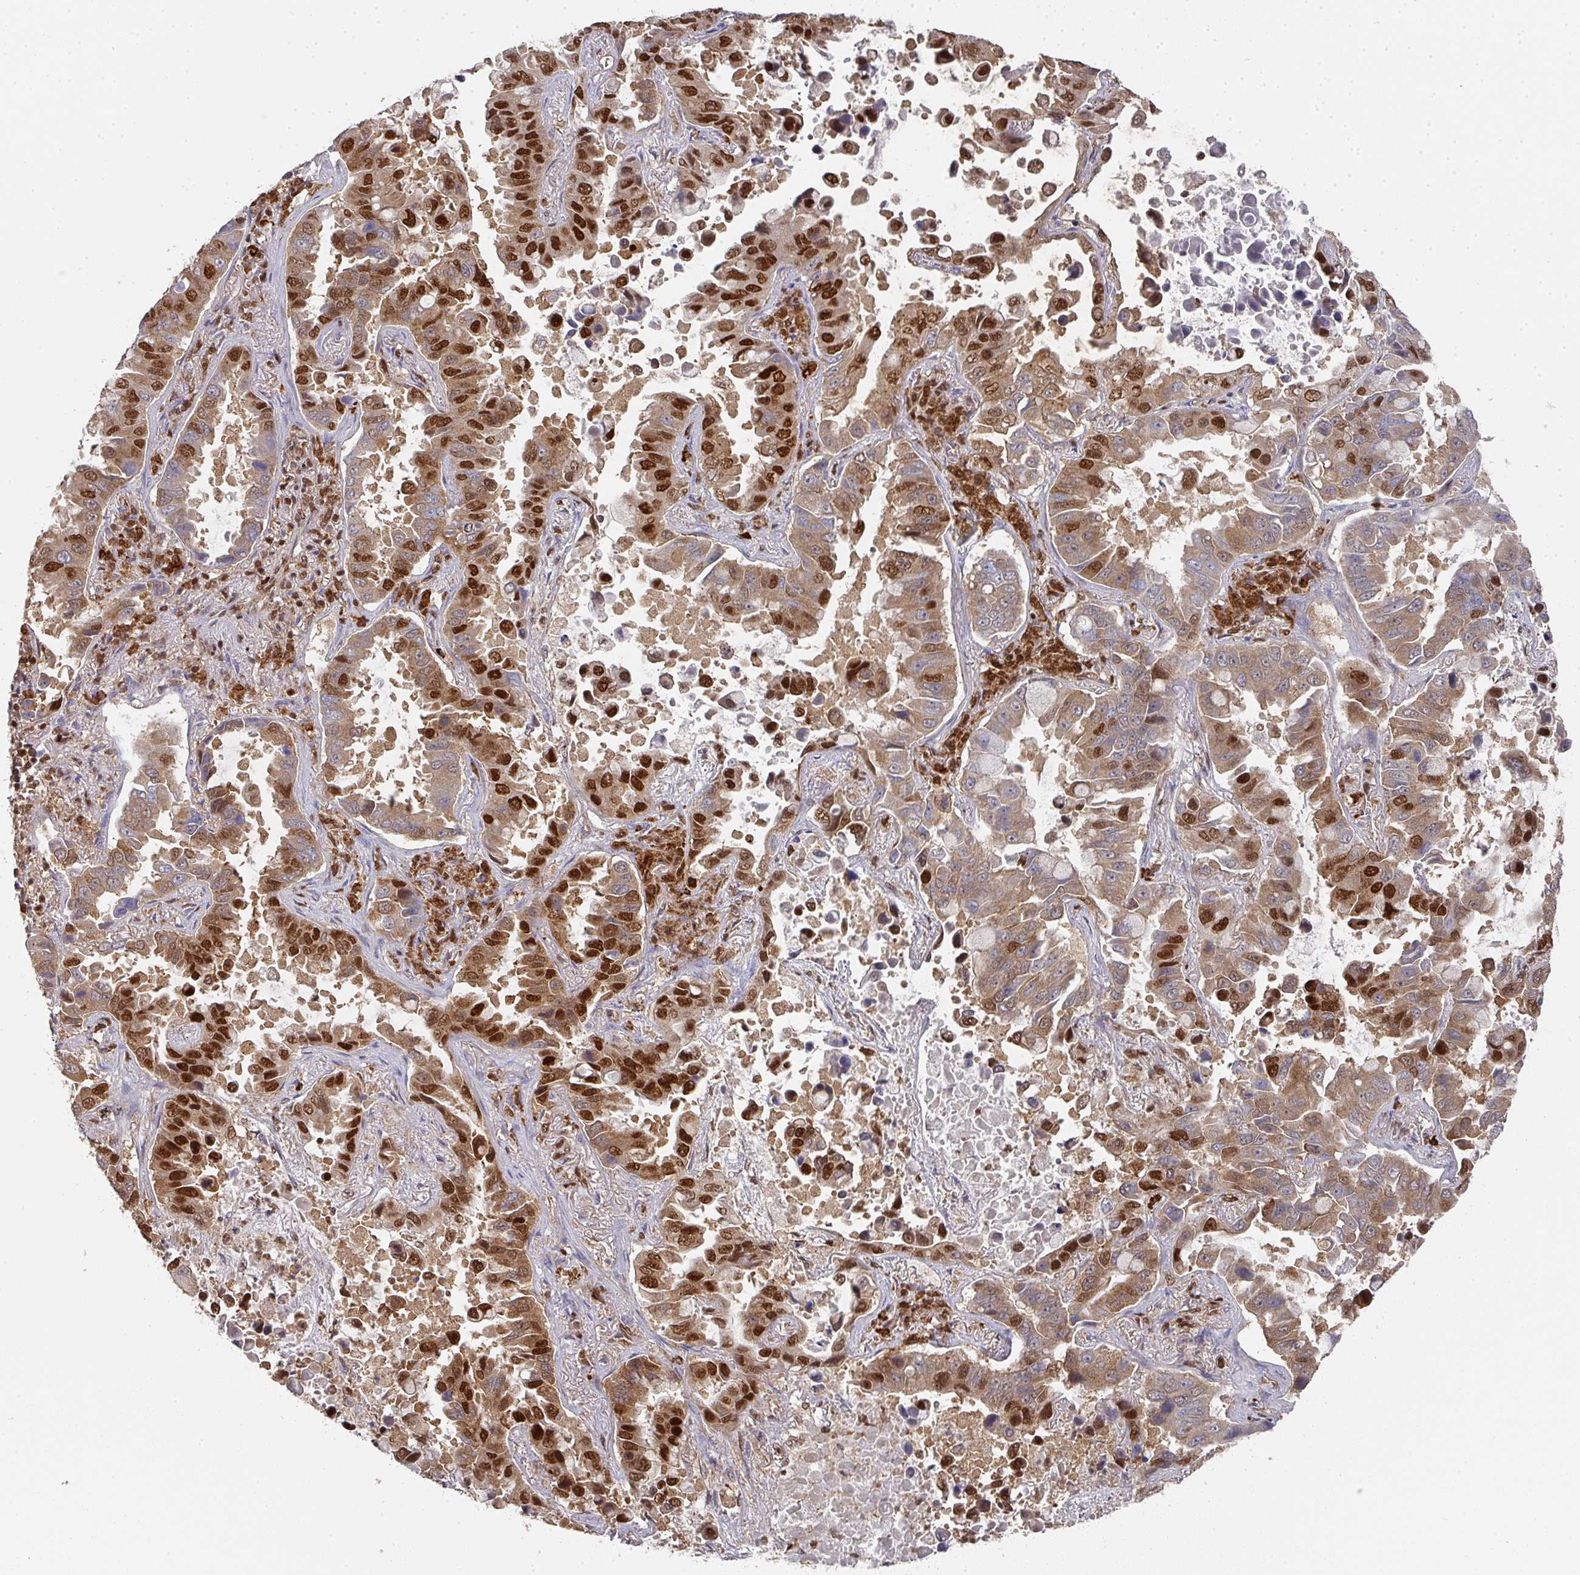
{"staining": {"intensity": "strong", "quantity": "25%-75%", "location": "cytoplasmic/membranous,nuclear"}, "tissue": "lung cancer", "cell_type": "Tumor cells", "image_type": "cancer", "snomed": [{"axis": "morphology", "description": "Adenocarcinoma, NOS"}, {"axis": "topography", "description": "Lung"}], "caption": "Lung cancer (adenocarcinoma) stained with DAB (3,3'-diaminobenzidine) immunohistochemistry demonstrates high levels of strong cytoplasmic/membranous and nuclear staining in approximately 25%-75% of tumor cells. Immunohistochemistry stains the protein of interest in brown and the nuclei are stained blue.", "gene": "DIDO1", "patient": {"sex": "male", "age": 64}}